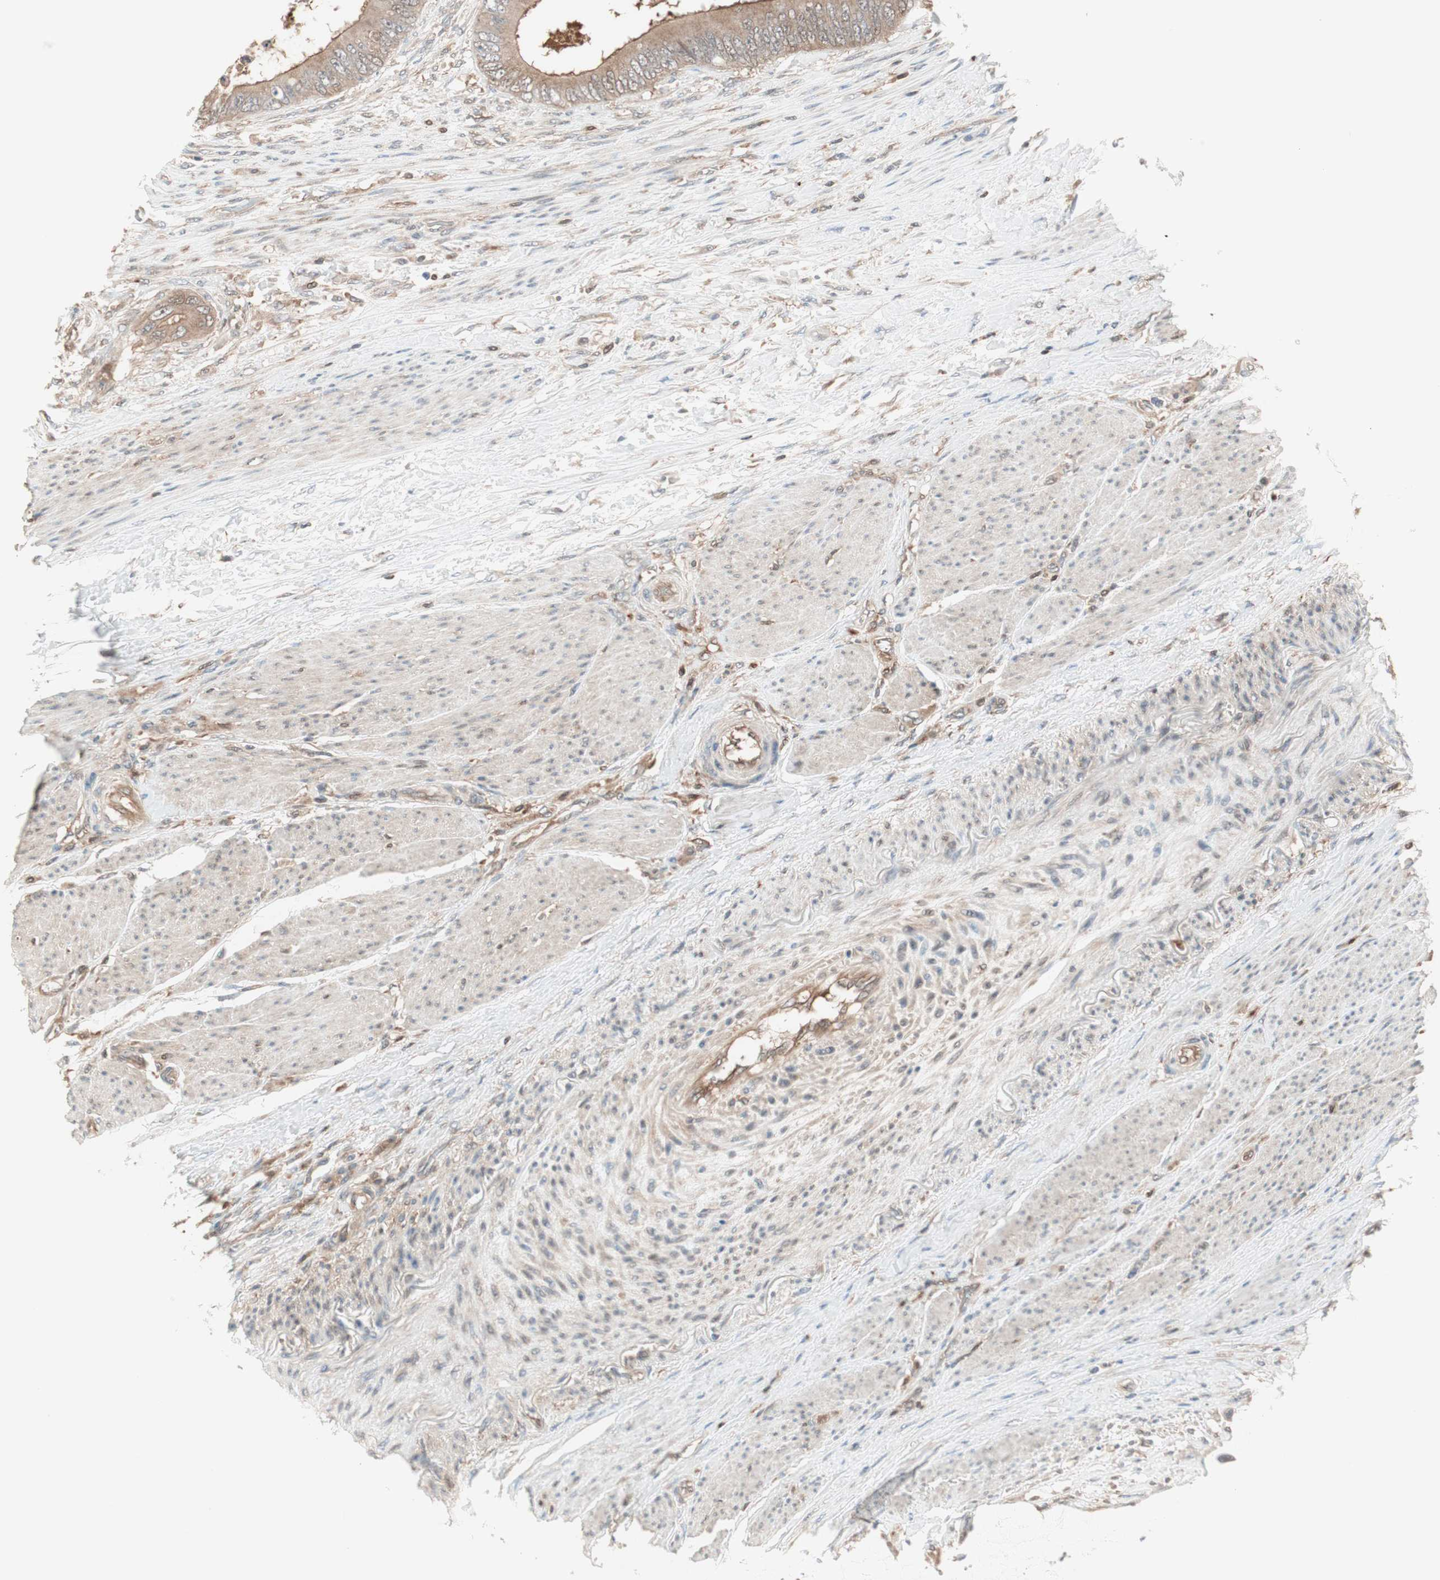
{"staining": {"intensity": "moderate", "quantity": ">75%", "location": "cytoplasmic/membranous"}, "tissue": "colorectal cancer", "cell_type": "Tumor cells", "image_type": "cancer", "snomed": [{"axis": "morphology", "description": "Adenocarcinoma, NOS"}, {"axis": "topography", "description": "Rectum"}], "caption": "This micrograph exhibits immunohistochemistry staining of human adenocarcinoma (colorectal), with medium moderate cytoplasmic/membranous staining in approximately >75% of tumor cells.", "gene": "GALT", "patient": {"sex": "female", "age": 77}}